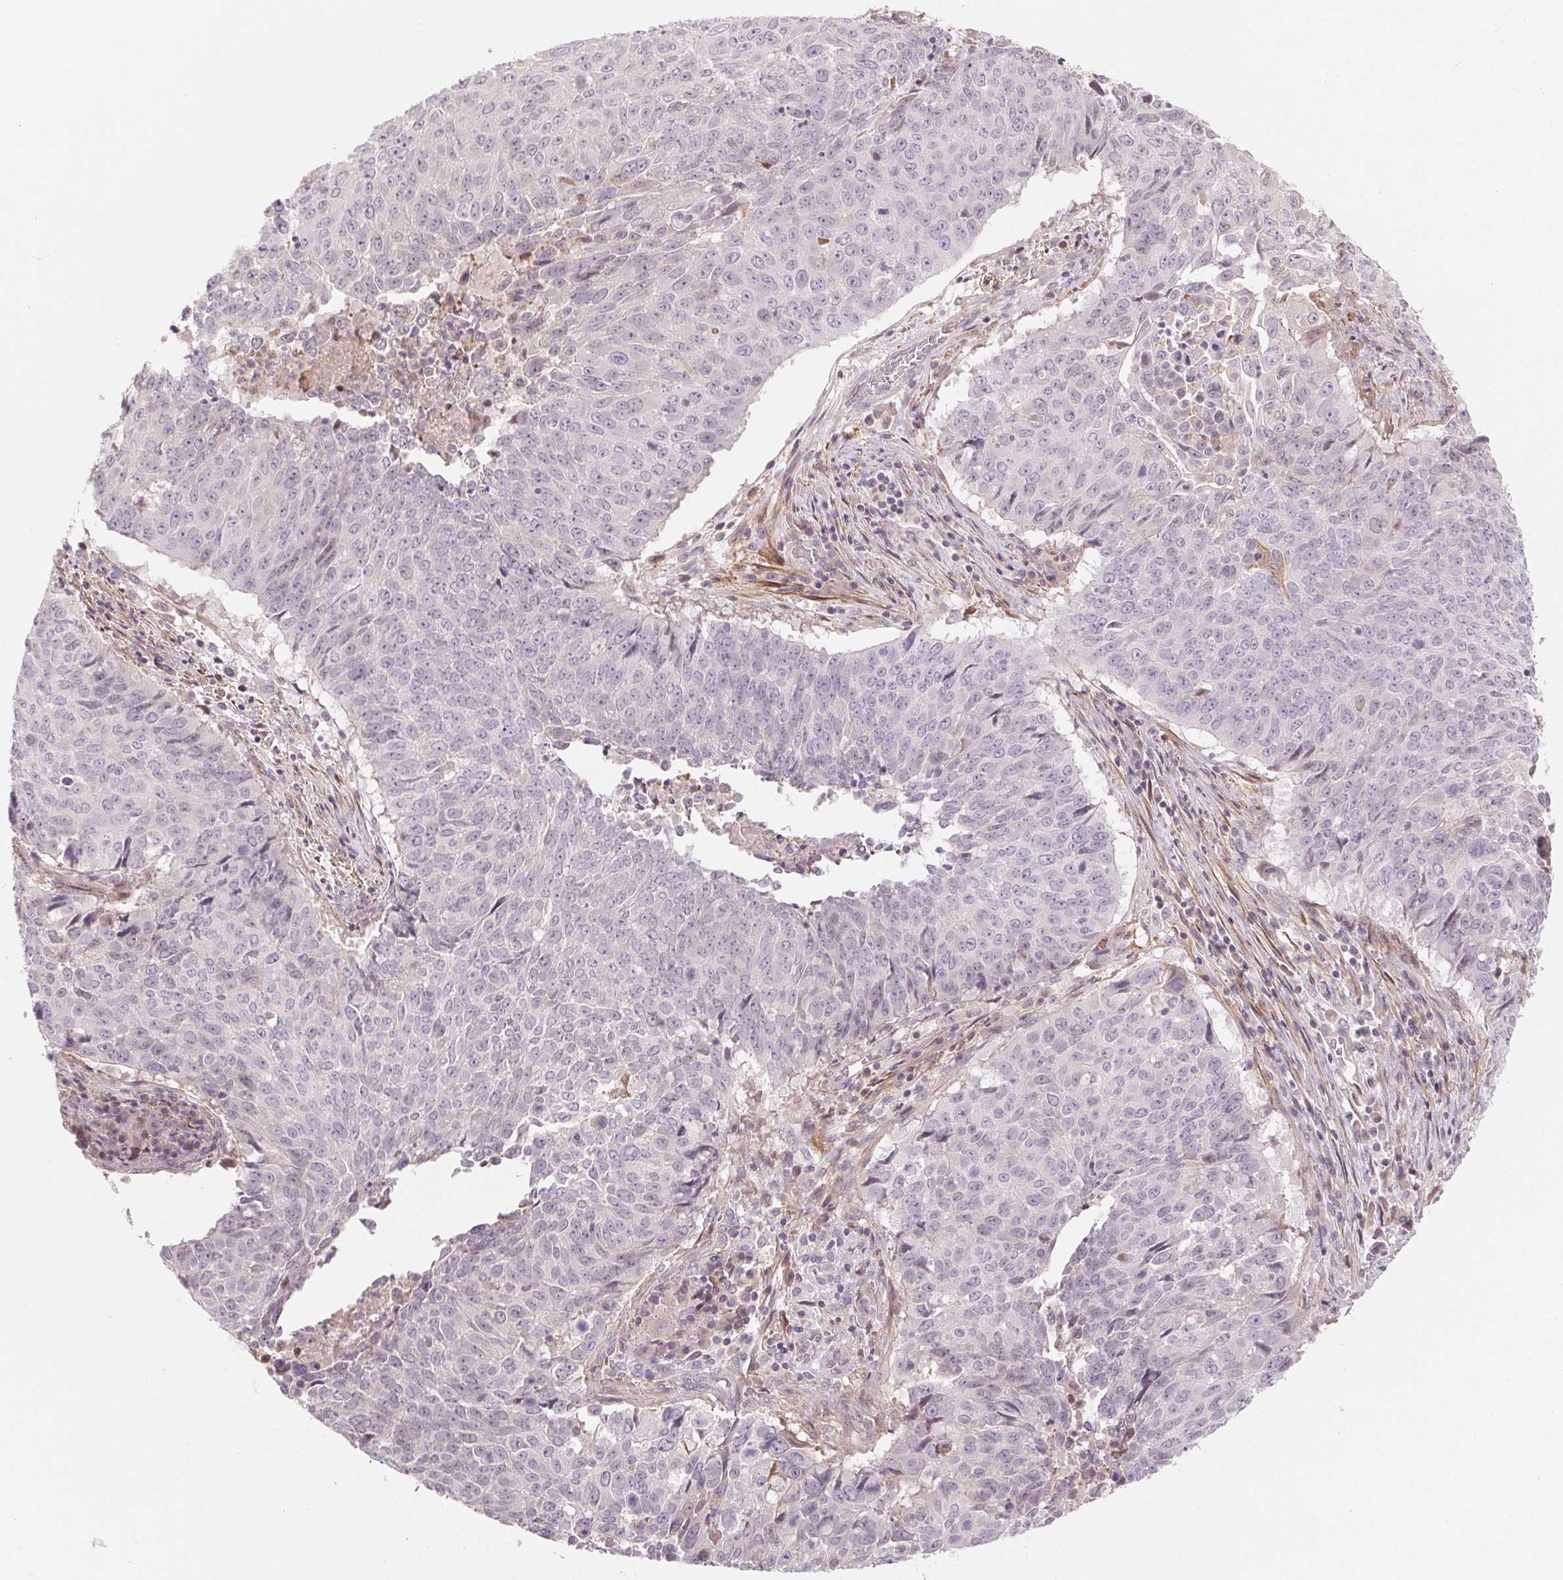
{"staining": {"intensity": "negative", "quantity": "none", "location": "none"}, "tissue": "lung cancer", "cell_type": "Tumor cells", "image_type": "cancer", "snomed": [{"axis": "morphology", "description": "Normal tissue, NOS"}, {"axis": "morphology", "description": "Squamous cell carcinoma, NOS"}, {"axis": "topography", "description": "Bronchus"}, {"axis": "topography", "description": "Lung"}], "caption": "This is a histopathology image of immunohistochemistry (IHC) staining of squamous cell carcinoma (lung), which shows no staining in tumor cells.", "gene": "HHLA2", "patient": {"sex": "male", "age": 64}}